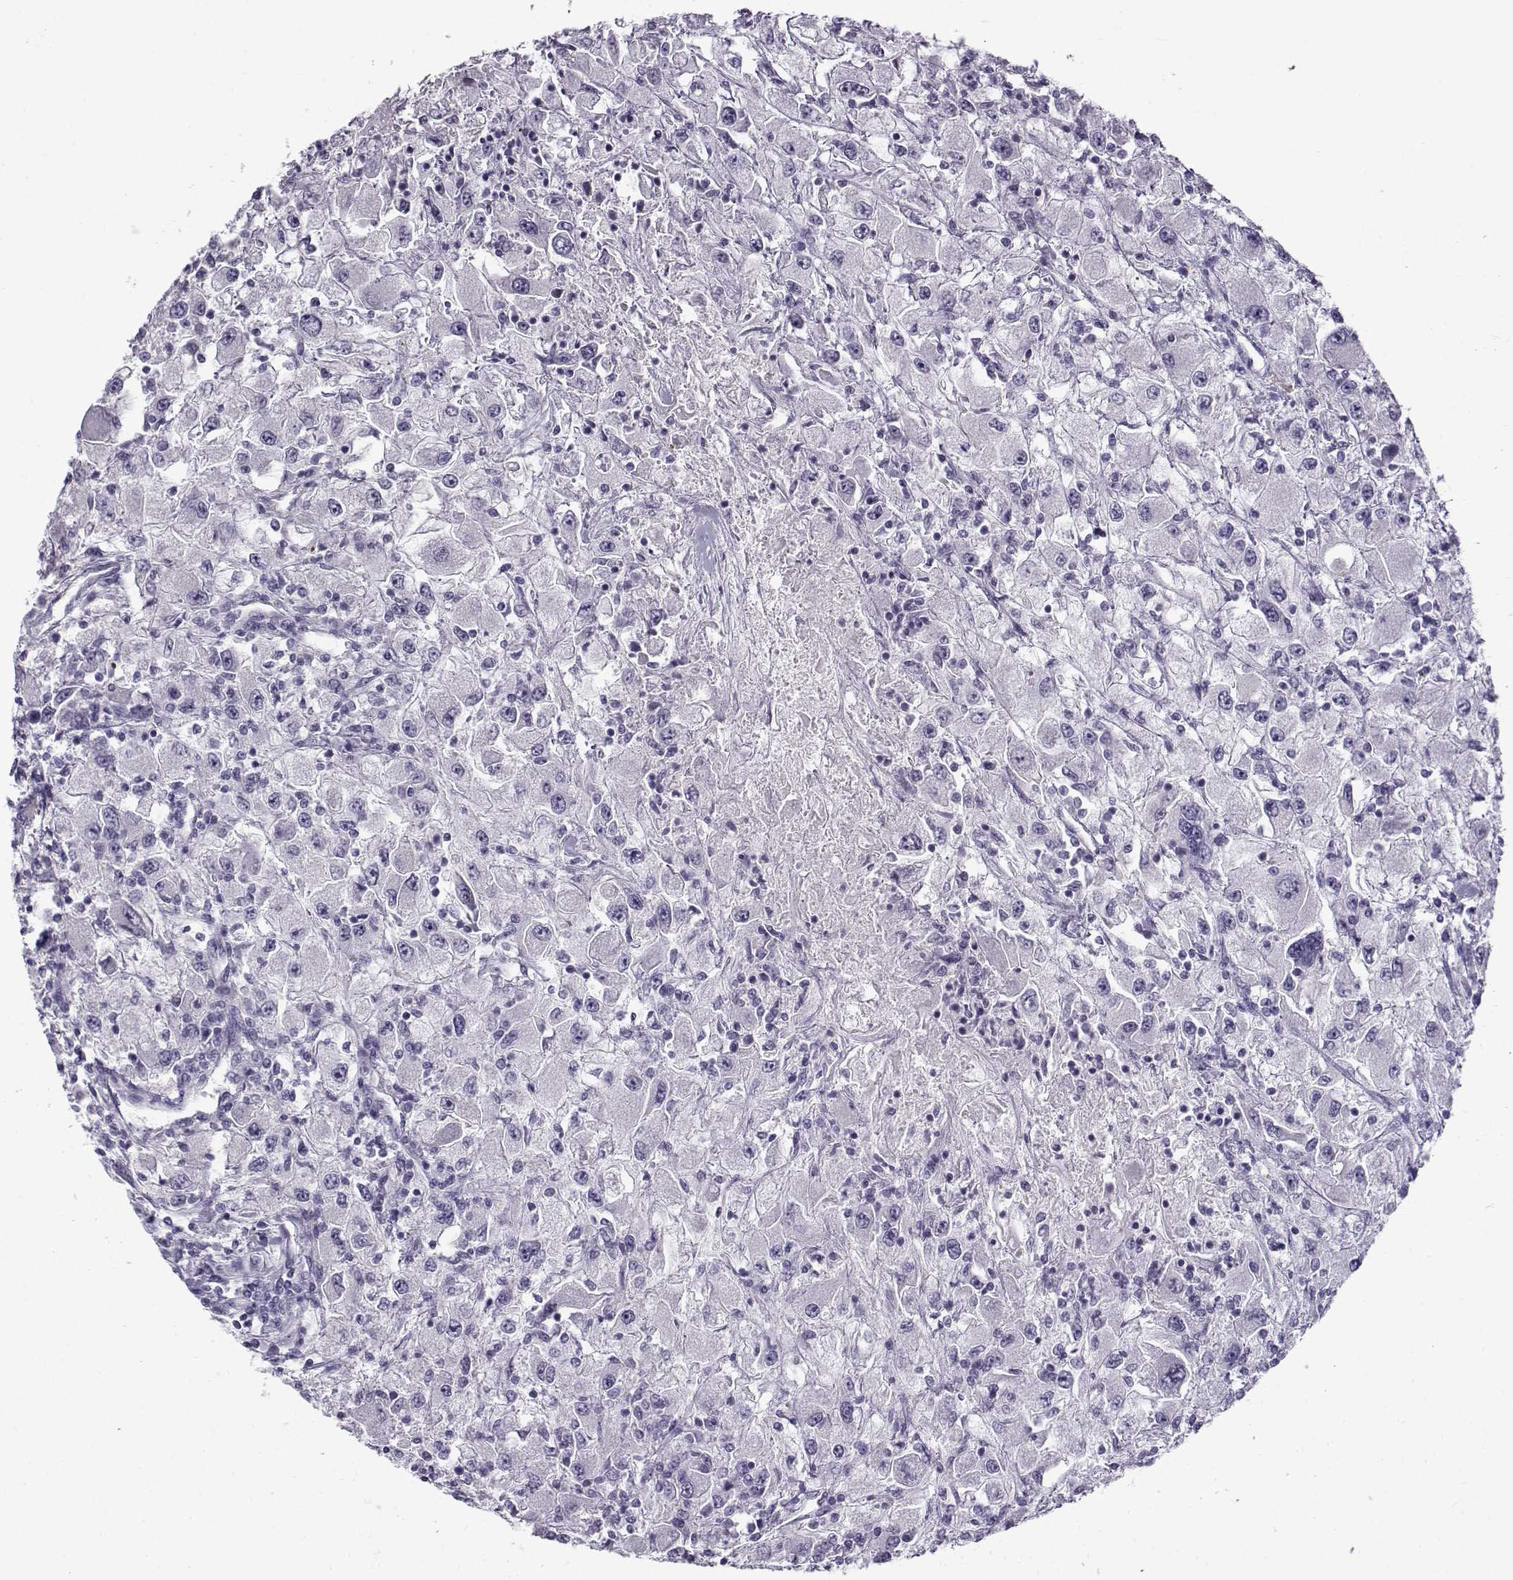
{"staining": {"intensity": "negative", "quantity": "none", "location": "none"}, "tissue": "renal cancer", "cell_type": "Tumor cells", "image_type": "cancer", "snomed": [{"axis": "morphology", "description": "Adenocarcinoma, NOS"}, {"axis": "topography", "description": "Kidney"}], "caption": "Renal cancer (adenocarcinoma) stained for a protein using immunohistochemistry (IHC) demonstrates no expression tumor cells.", "gene": "TEX55", "patient": {"sex": "female", "age": 67}}